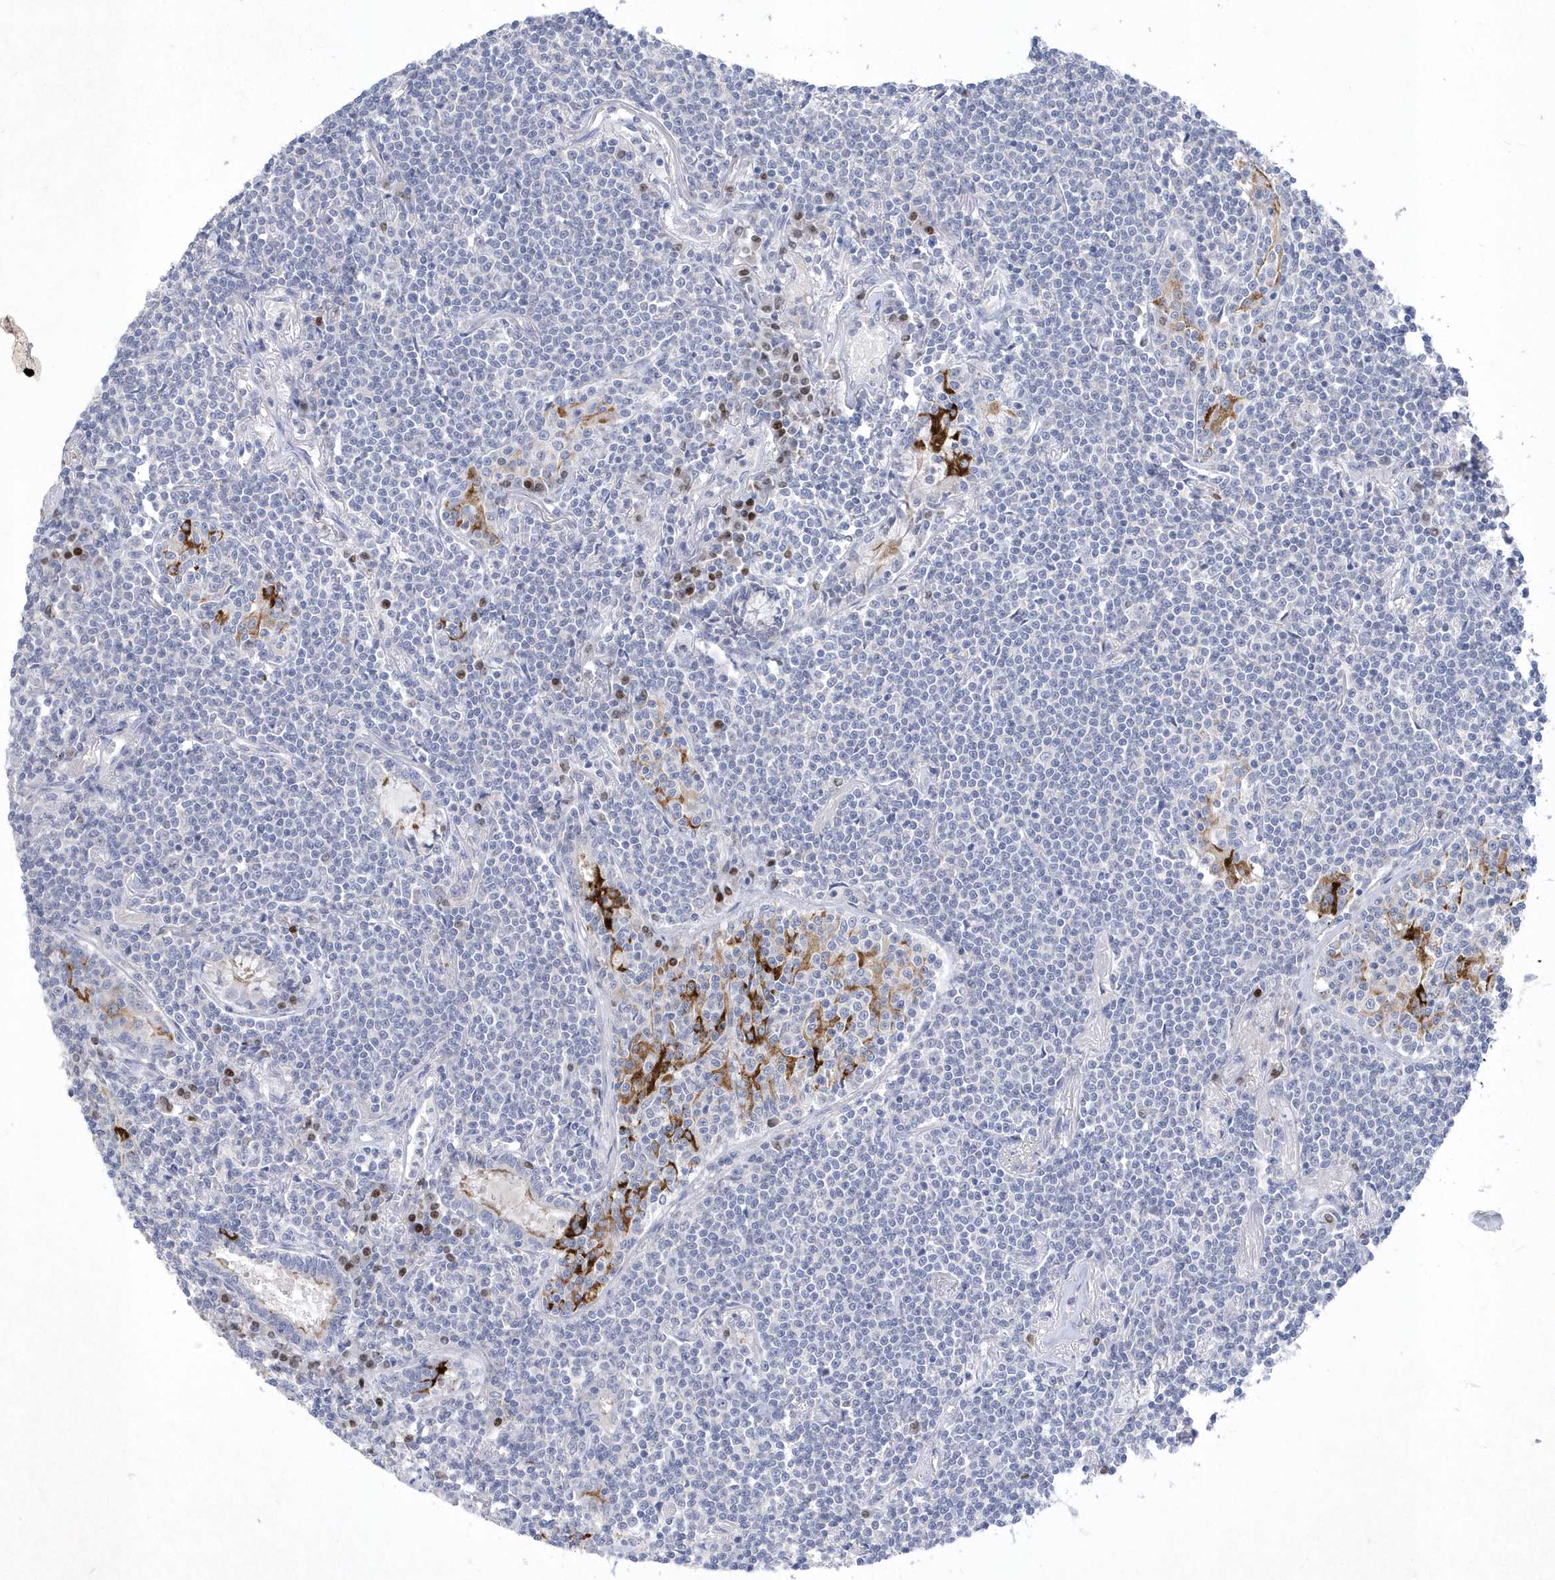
{"staining": {"intensity": "negative", "quantity": "none", "location": "none"}, "tissue": "lymphoma", "cell_type": "Tumor cells", "image_type": "cancer", "snomed": [{"axis": "morphology", "description": "Malignant lymphoma, non-Hodgkin's type, Low grade"}, {"axis": "topography", "description": "Lung"}], "caption": "High magnification brightfield microscopy of low-grade malignant lymphoma, non-Hodgkin's type stained with DAB (3,3'-diaminobenzidine) (brown) and counterstained with hematoxylin (blue): tumor cells show no significant expression.", "gene": "BHLHA15", "patient": {"sex": "female", "age": 71}}